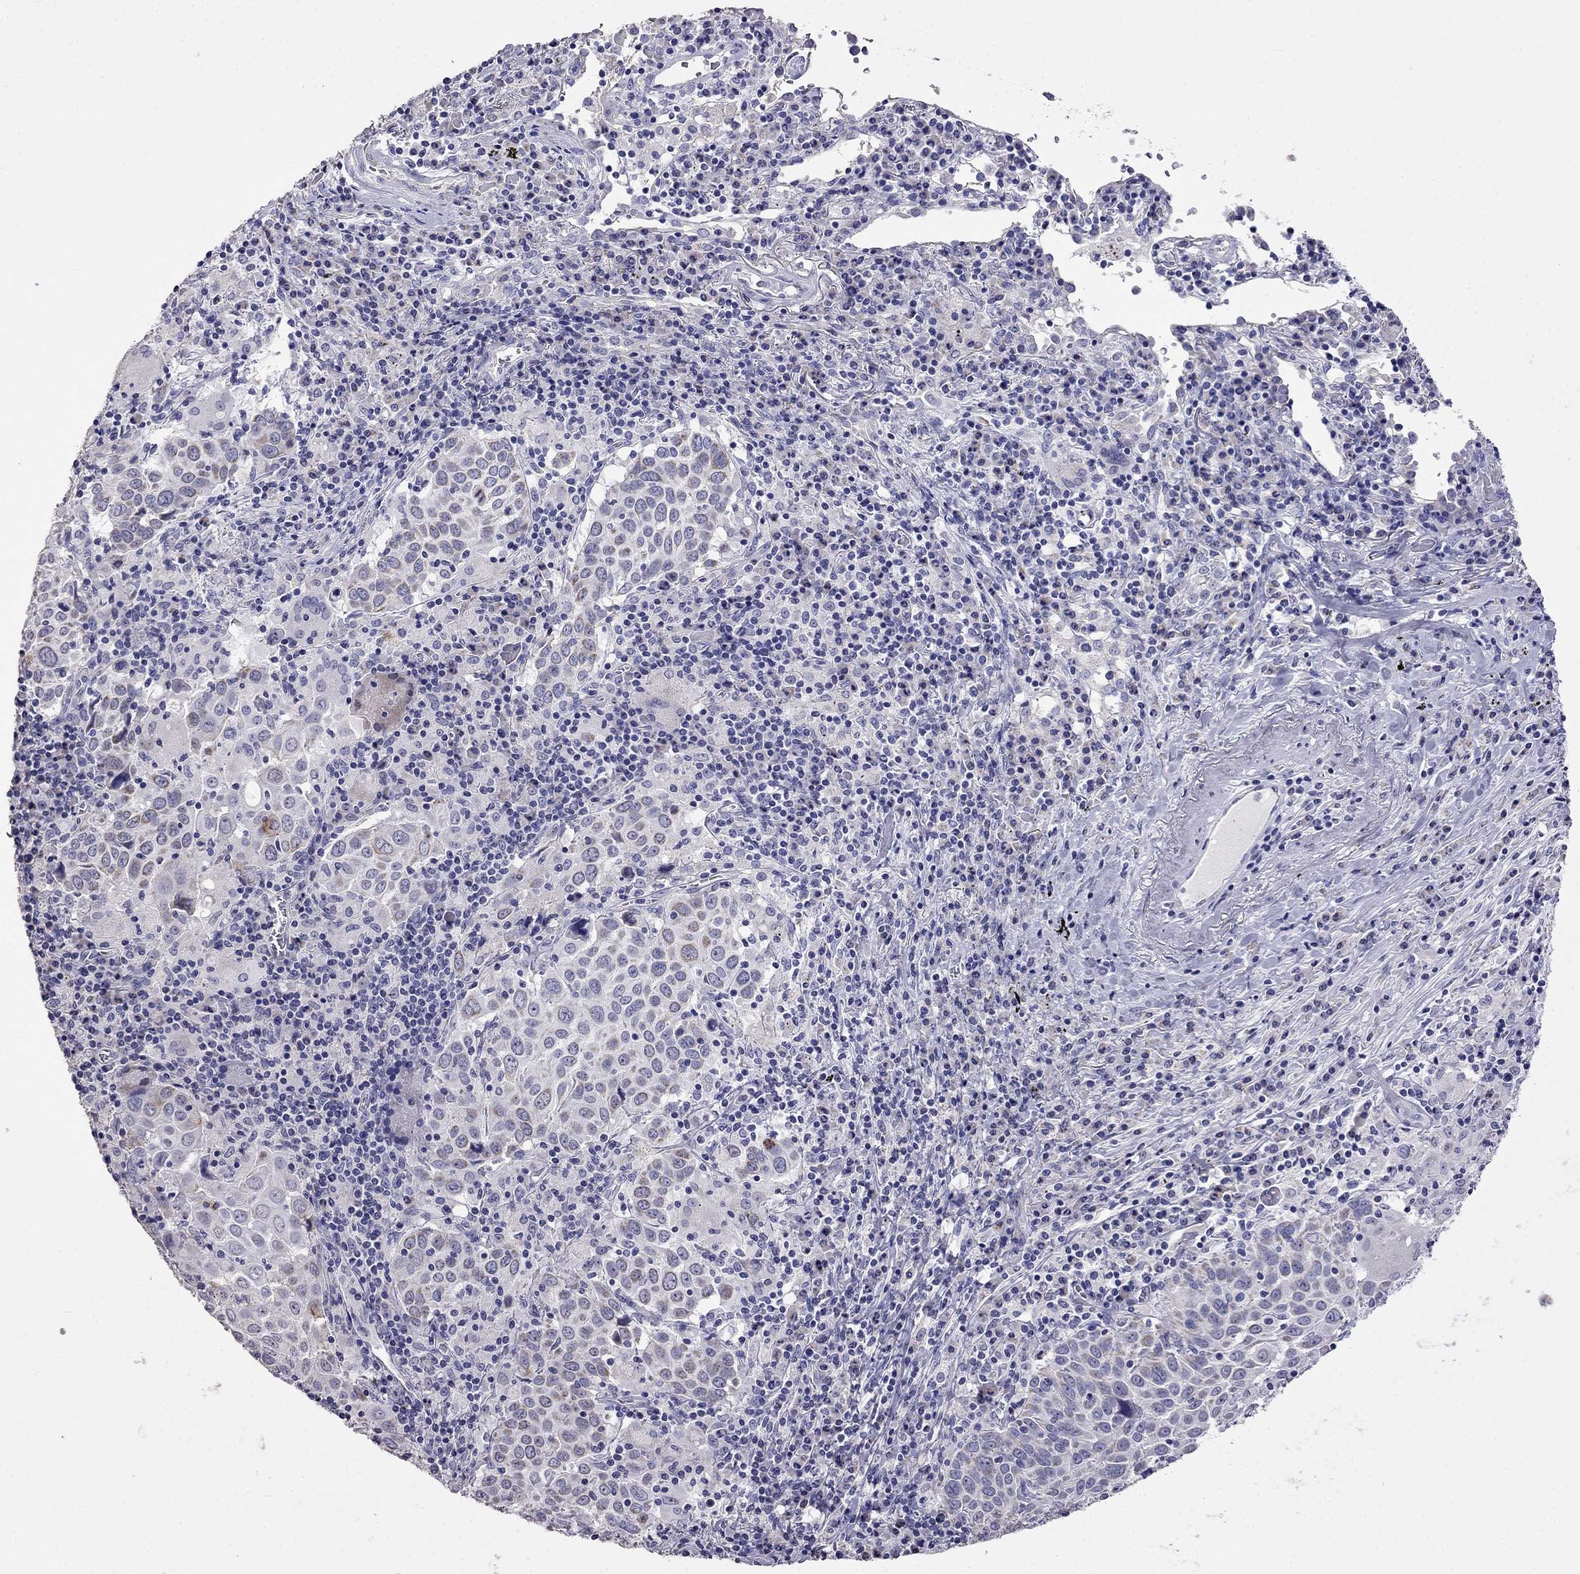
{"staining": {"intensity": "weak", "quantity": "<25%", "location": "cytoplasmic/membranous"}, "tissue": "lung cancer", "cell_type": "Tumor cells", "image_type": "cancer", "snomed": [{"axis": "morphology", "description": "Squamous cell carcinoma, NOS"}, {"axis": "topography", "description": "Lung"}], "caption": "The image exhibits no staining of tumor cells in squamous cell carcinoma (lung).", "gene": "AK5", "patient": {"sex": "male", "age": 57}}